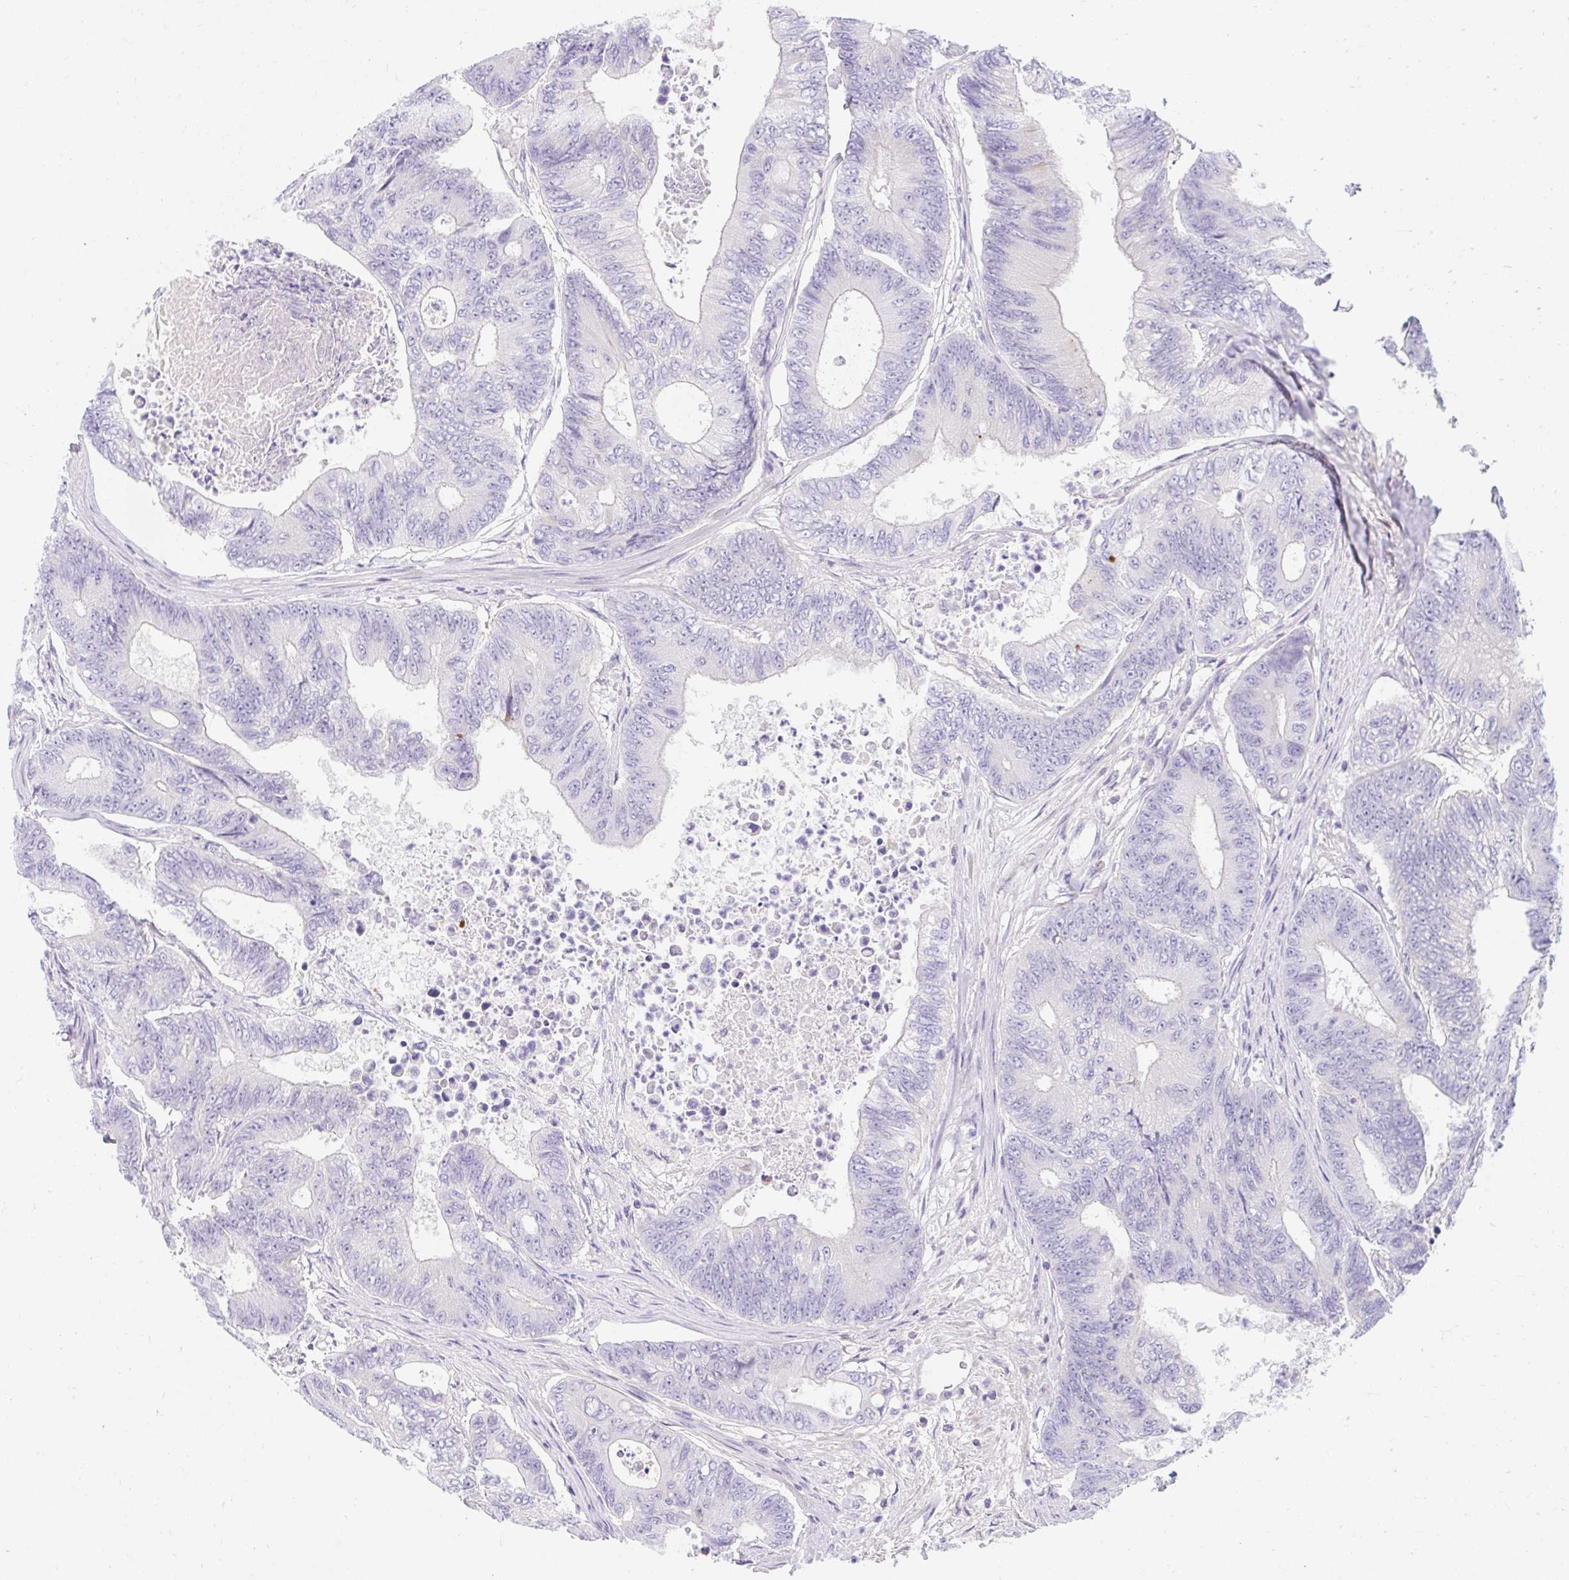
{"staining": {"intensity": "negative", "quantity": "none", "location": "none"}, "tissue": "colorectal cancer", "cell_type": "Tumor cells", "image_type": "cancer", "snomed": [{"axis": "morphology", "description": "Adenocarcinoma, NOS"}, {"axis": "topography", "description": "Colon"}], "caption": "Tumor cells are negative for brown protein staining in colorectal cancer.", "gene": "SLC28A1", "patient": {"sex": "female", "age": 48}}